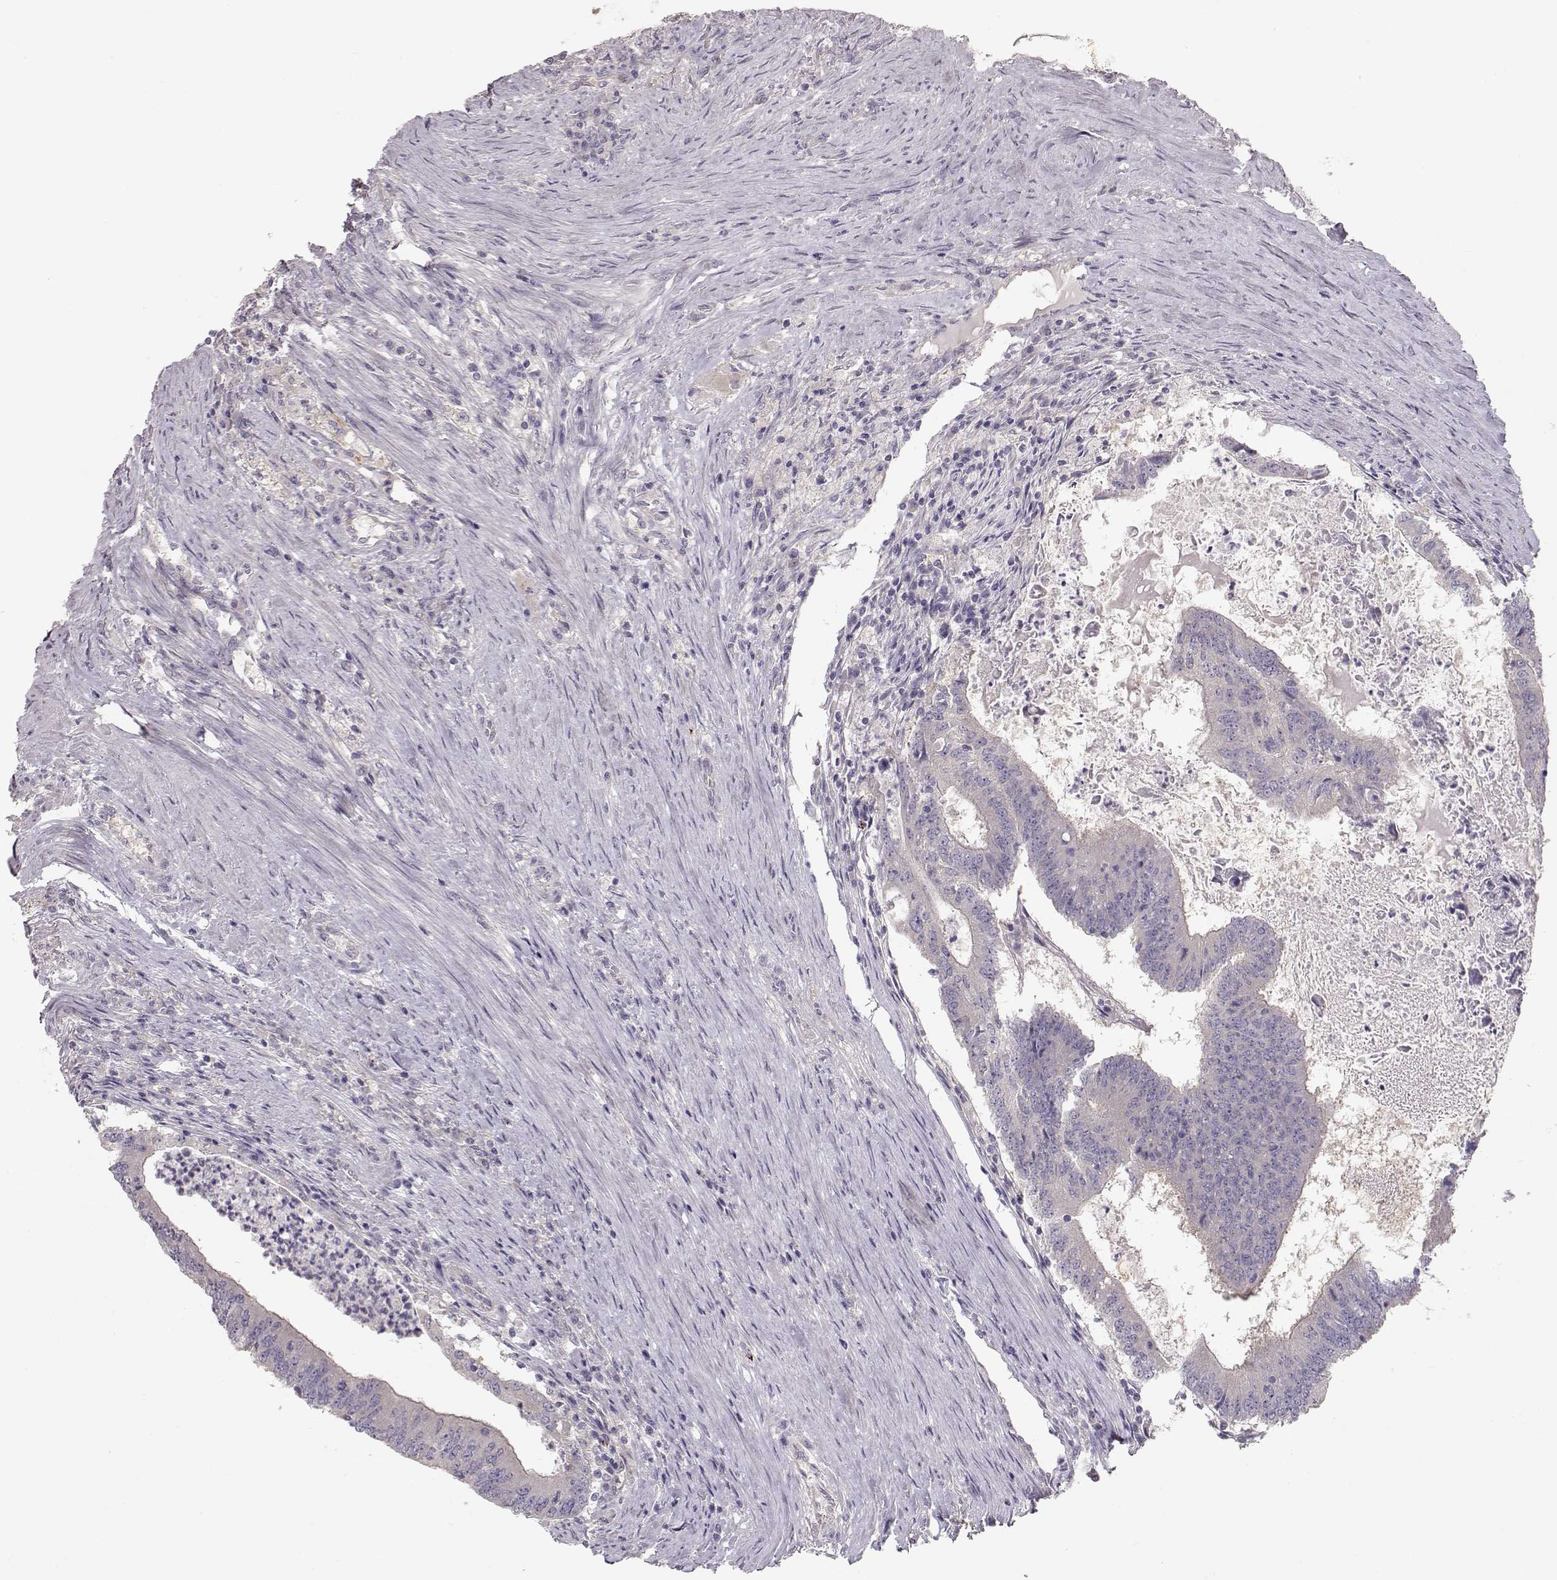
{"staining": {"intensity": "negative", "quantity": "none", "location": "none"}, "tissue": "colorectal cancer", "cell_type": "Tumor cells", "image_type": "cancer", "snomed": [{"axis": "morphology", "description": "Adenocarcinoma, NOS"}, {"axis": "topography", "description": "Colon"}], "caption": "DAB (3,3'-diaminobenzidine) immunohistochemical staining of colorectal cancer (adenocarcinoma) demonstrates no significant staining in tumor cells.", "gene": "ARHGAP8", "patient": {"sex": "female", "age": 70}}